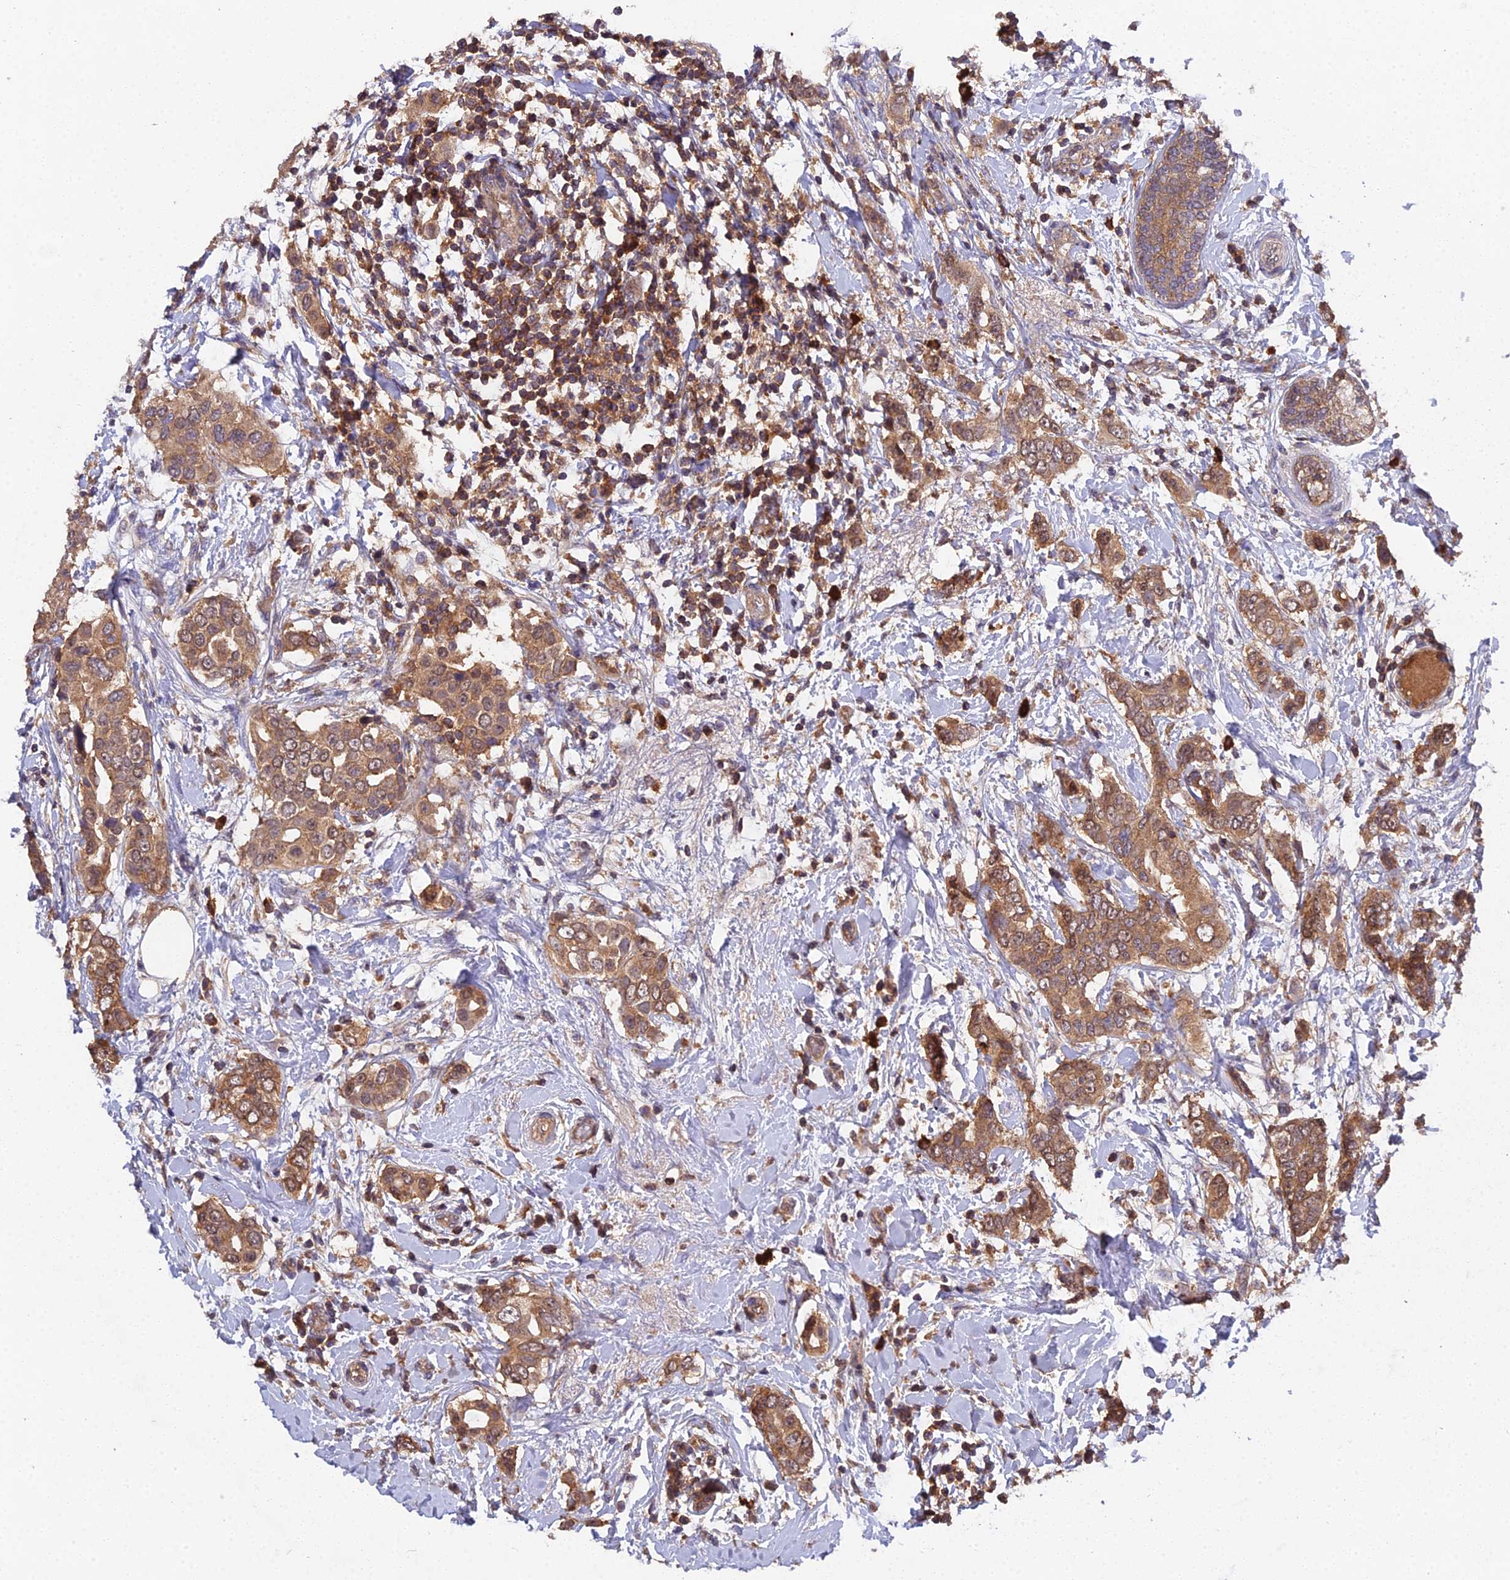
{"staining": {"intensity": "moderate", "quantity": ">75%", "location": "cytoplasmic/membranous"}, "tissue": "breast cancer", "cell_type": "Tumor cells", "image_type": "cancer", "snomed": [{"axis": "morphology", "description": "Lobular carcinoma"}, {"axis": "topography", "description": "Breast"}], "caption": "This micrograph shows immunohistochemistry (IHC) staining of human breast cancer (lobular carcinoma), with medium moderate cytoplasmic/membranous expression in approximately >75% of tumor cells.", "gene": "TMEM258", "patient": {"sex": "female", "age": 51}}